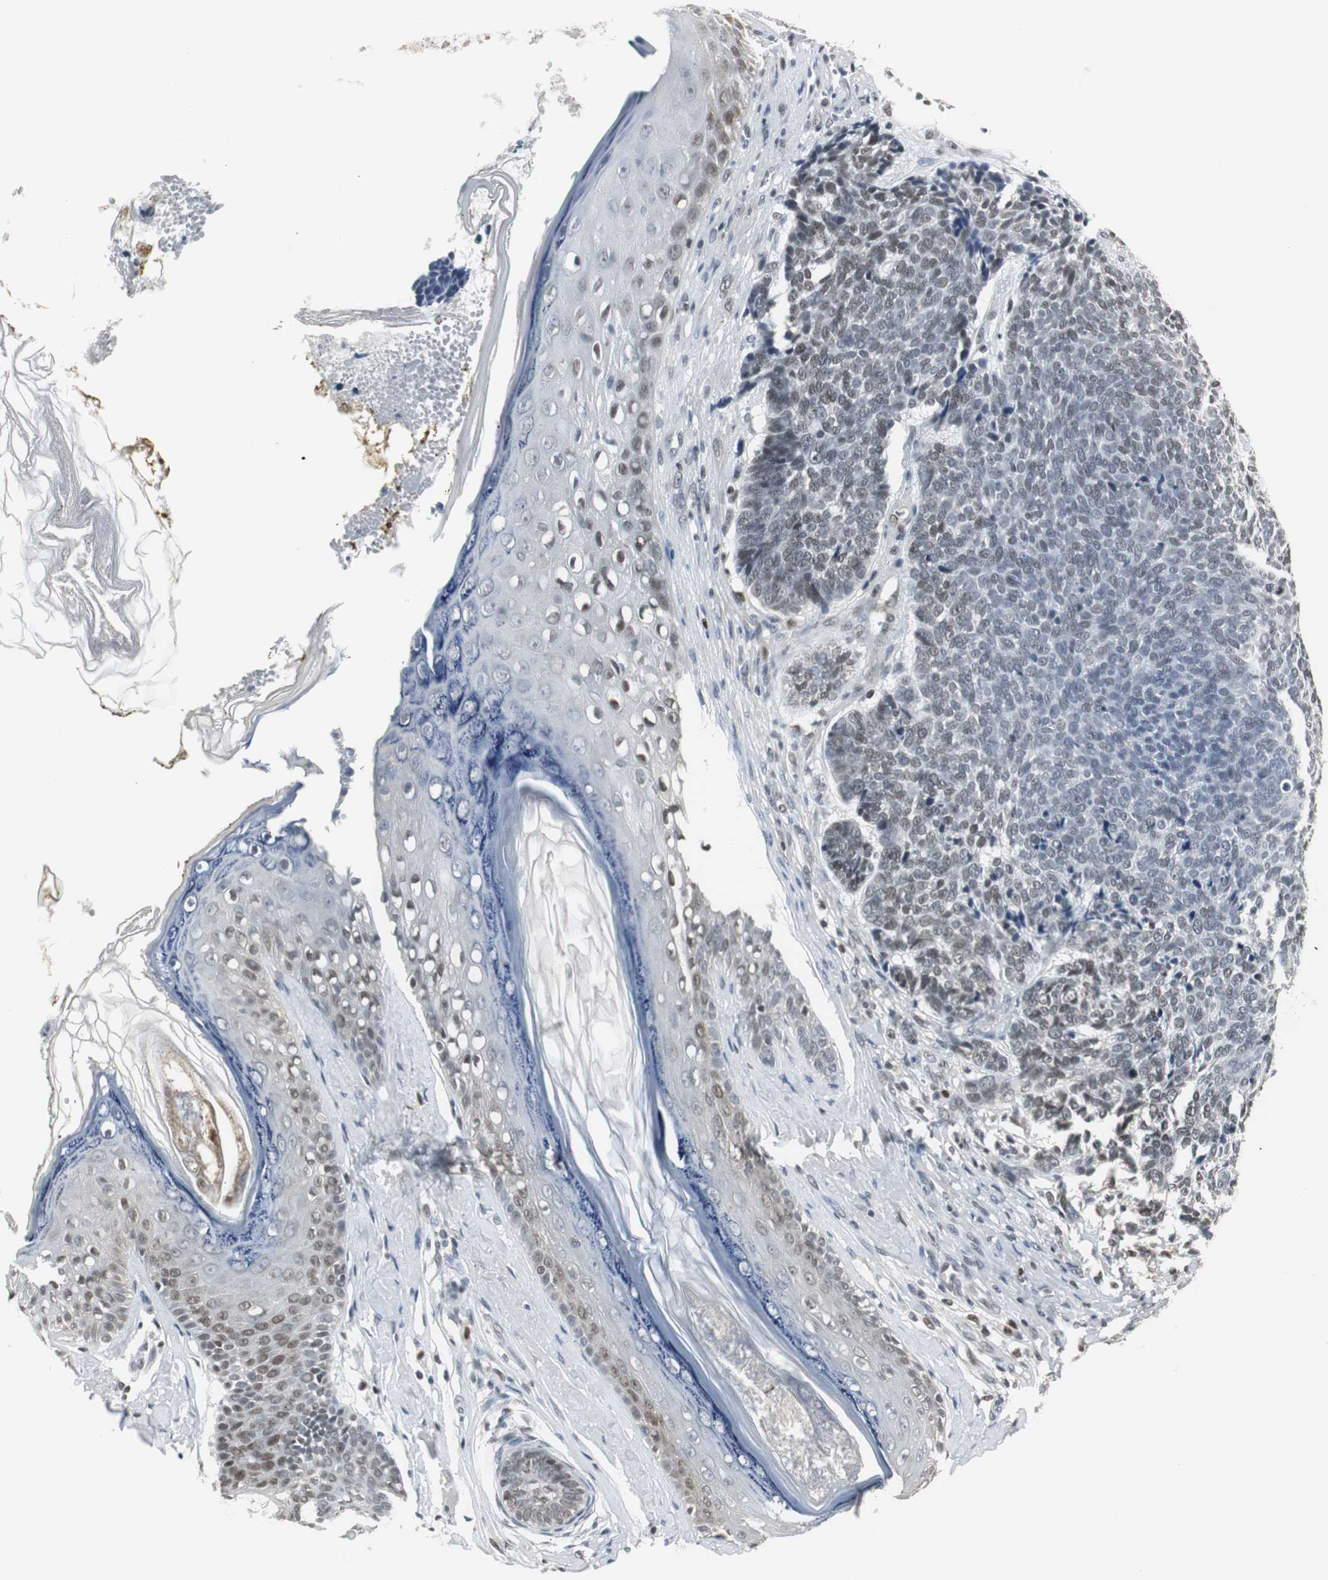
{"staining": {"intensity": "weak", "quantity": "25%-75%", "location": "nuclear"}, "tissue": "skin cancer", "cell_type": "Tumor cells", "image_type": "cancer", "snomed": [{"axis": "morphology", "description": "Basal cell carcinoma"}, {"axis": "topography", "description": "Skin"}], "caption": "Skin cancer stained with a protein marker shows weak staining in tumor cells.", "gene": "MPG", "patient": {"sex": "male", "age": 84}}